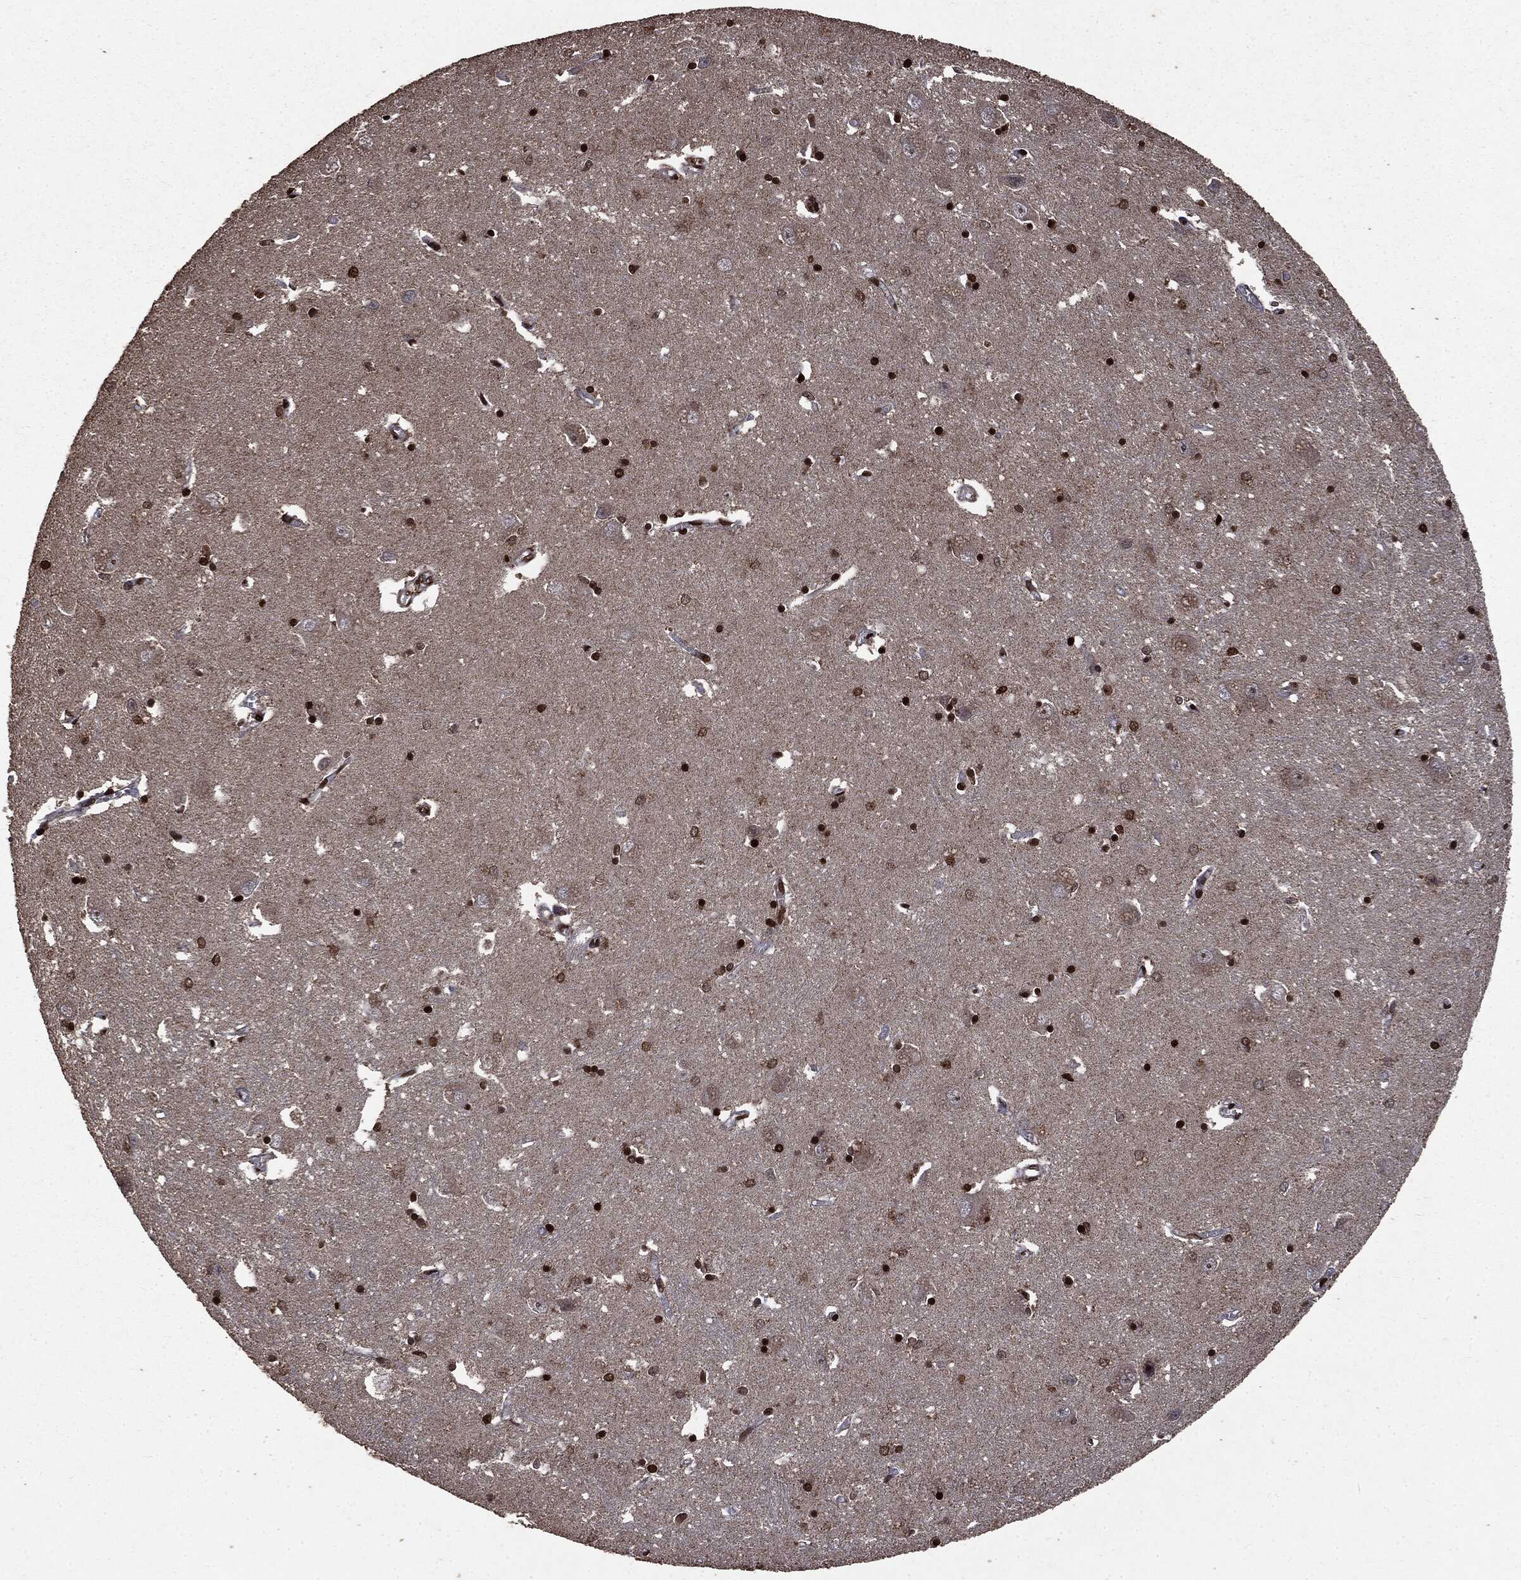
{"staining": {"intensity": "strong", "quantity": ">75%", "location": "nuclear"}, "tissue": "caudate", "cell_type": "Glial cells", "image_type": "normal", "snomed": [{"axis": "morphology", "description": "Normal tissue, NOS"}, {"axis": "topography", "description": "Lateral ventricle wall"}], "caption": "DAB (3,3'-diaminobenzidine) immunohistochemical staining of benign human caudate exhibits strong nuclear protein expression in approximately >75% of glial cells.", "gene": "PPP6R2", "patient": {"sex": "male", "age": 54}}